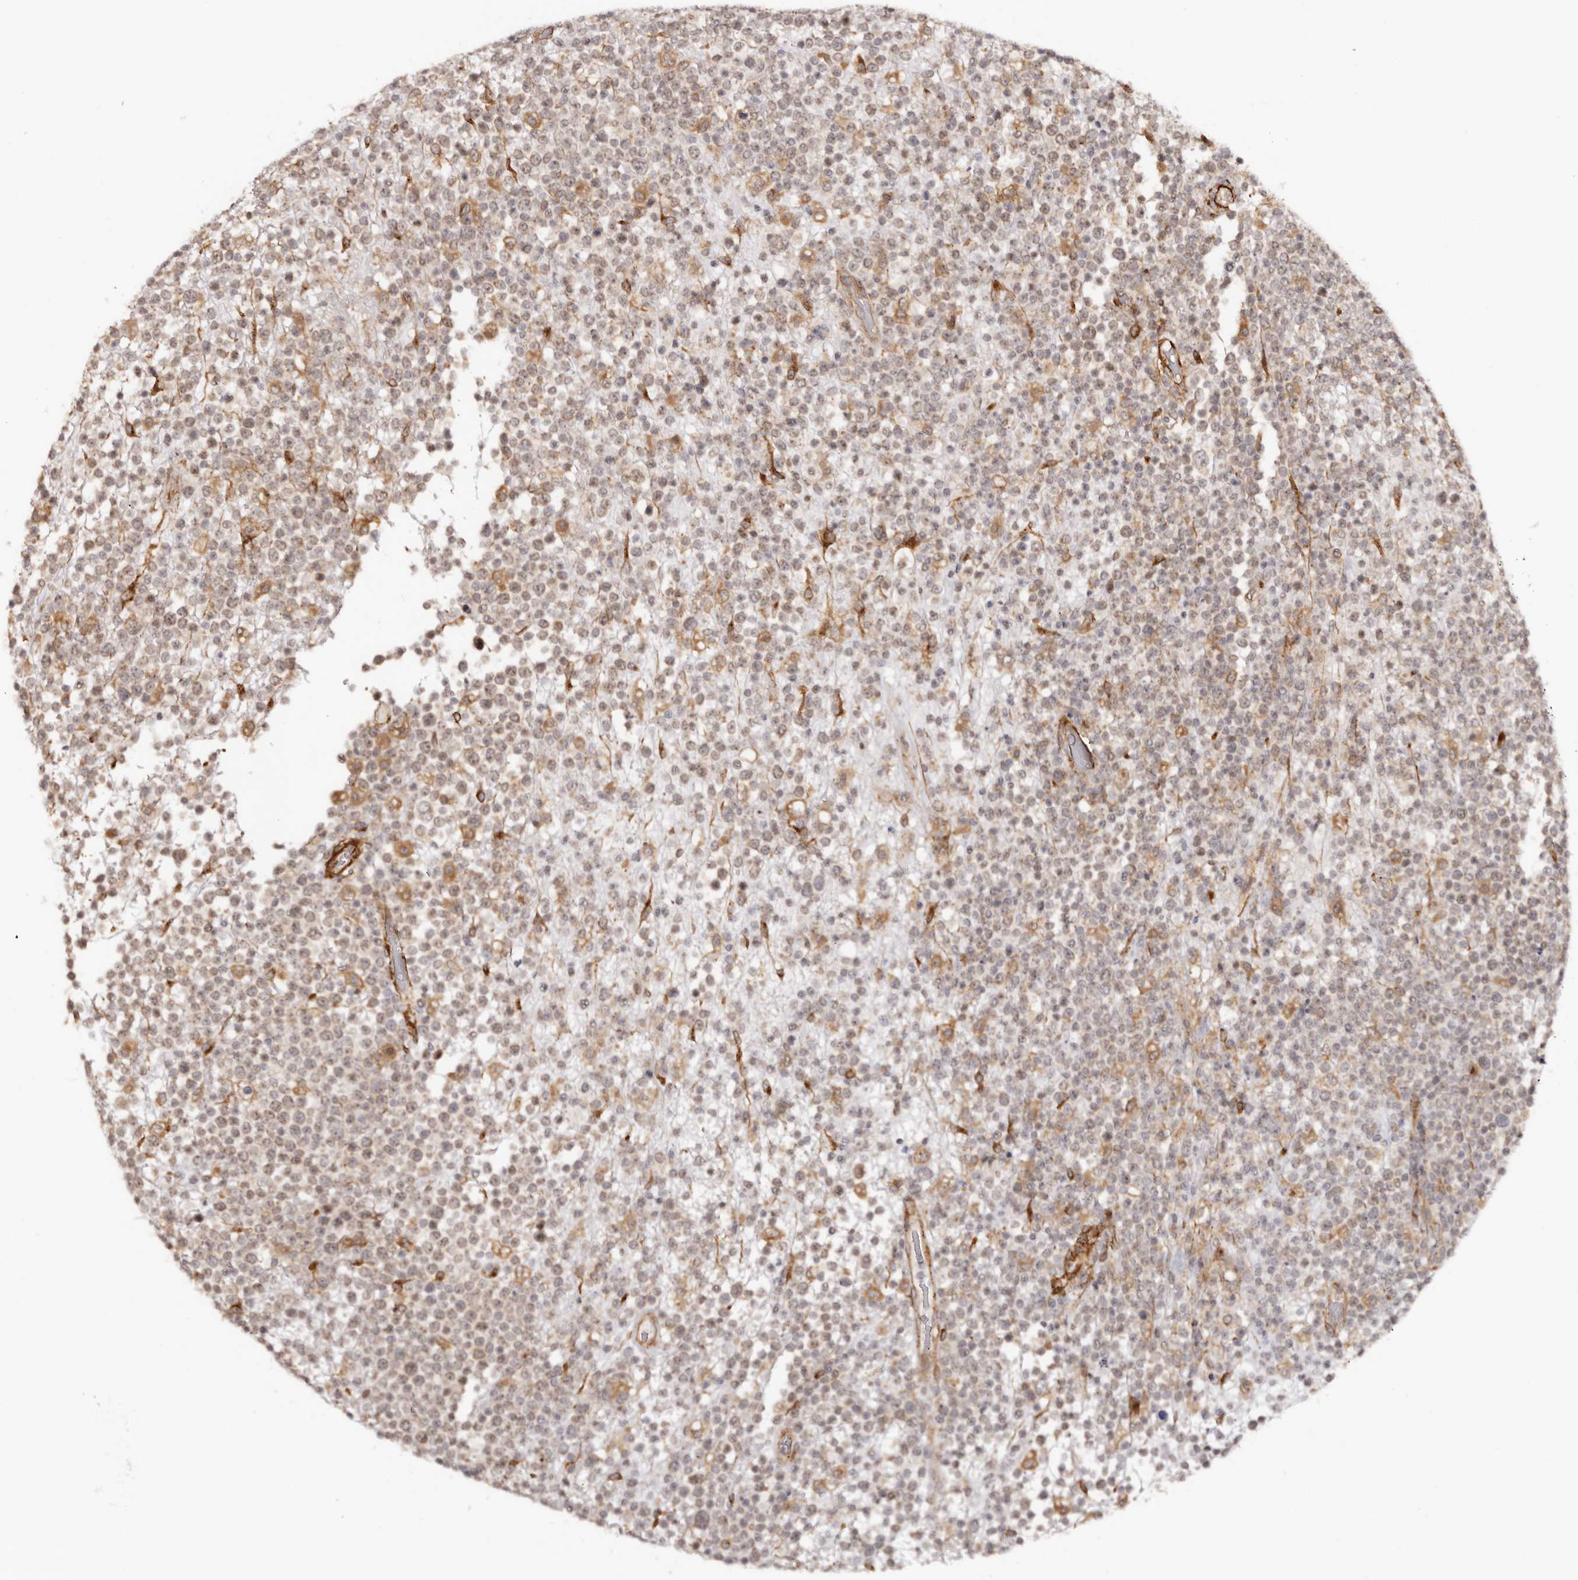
{"staining": {"intensity": "weak", "quantity": ">75%", "location": "nuclear"}, "tissue": "lymphoma", "cell_type": "Tumor cells", "image_type": "cancer", "snomed": [{"axis": "morphology", "description": "Malignant lymphoma, non-Hodgkin's type, High grade"}, {"axis": "topography", "description": "Colon"}], "caption": "Malignant lymphoma, non-Hodgkin's type (high-grade) stained for a protein shows weak nuclear positivity in tumor cells. The staining was performed using DAB, with brown indicating positive protein expression. Nuclei are stained blue with hematoxylin.", "gene": "MICAL2", "patient": {"sex": "female", "age": 53}}